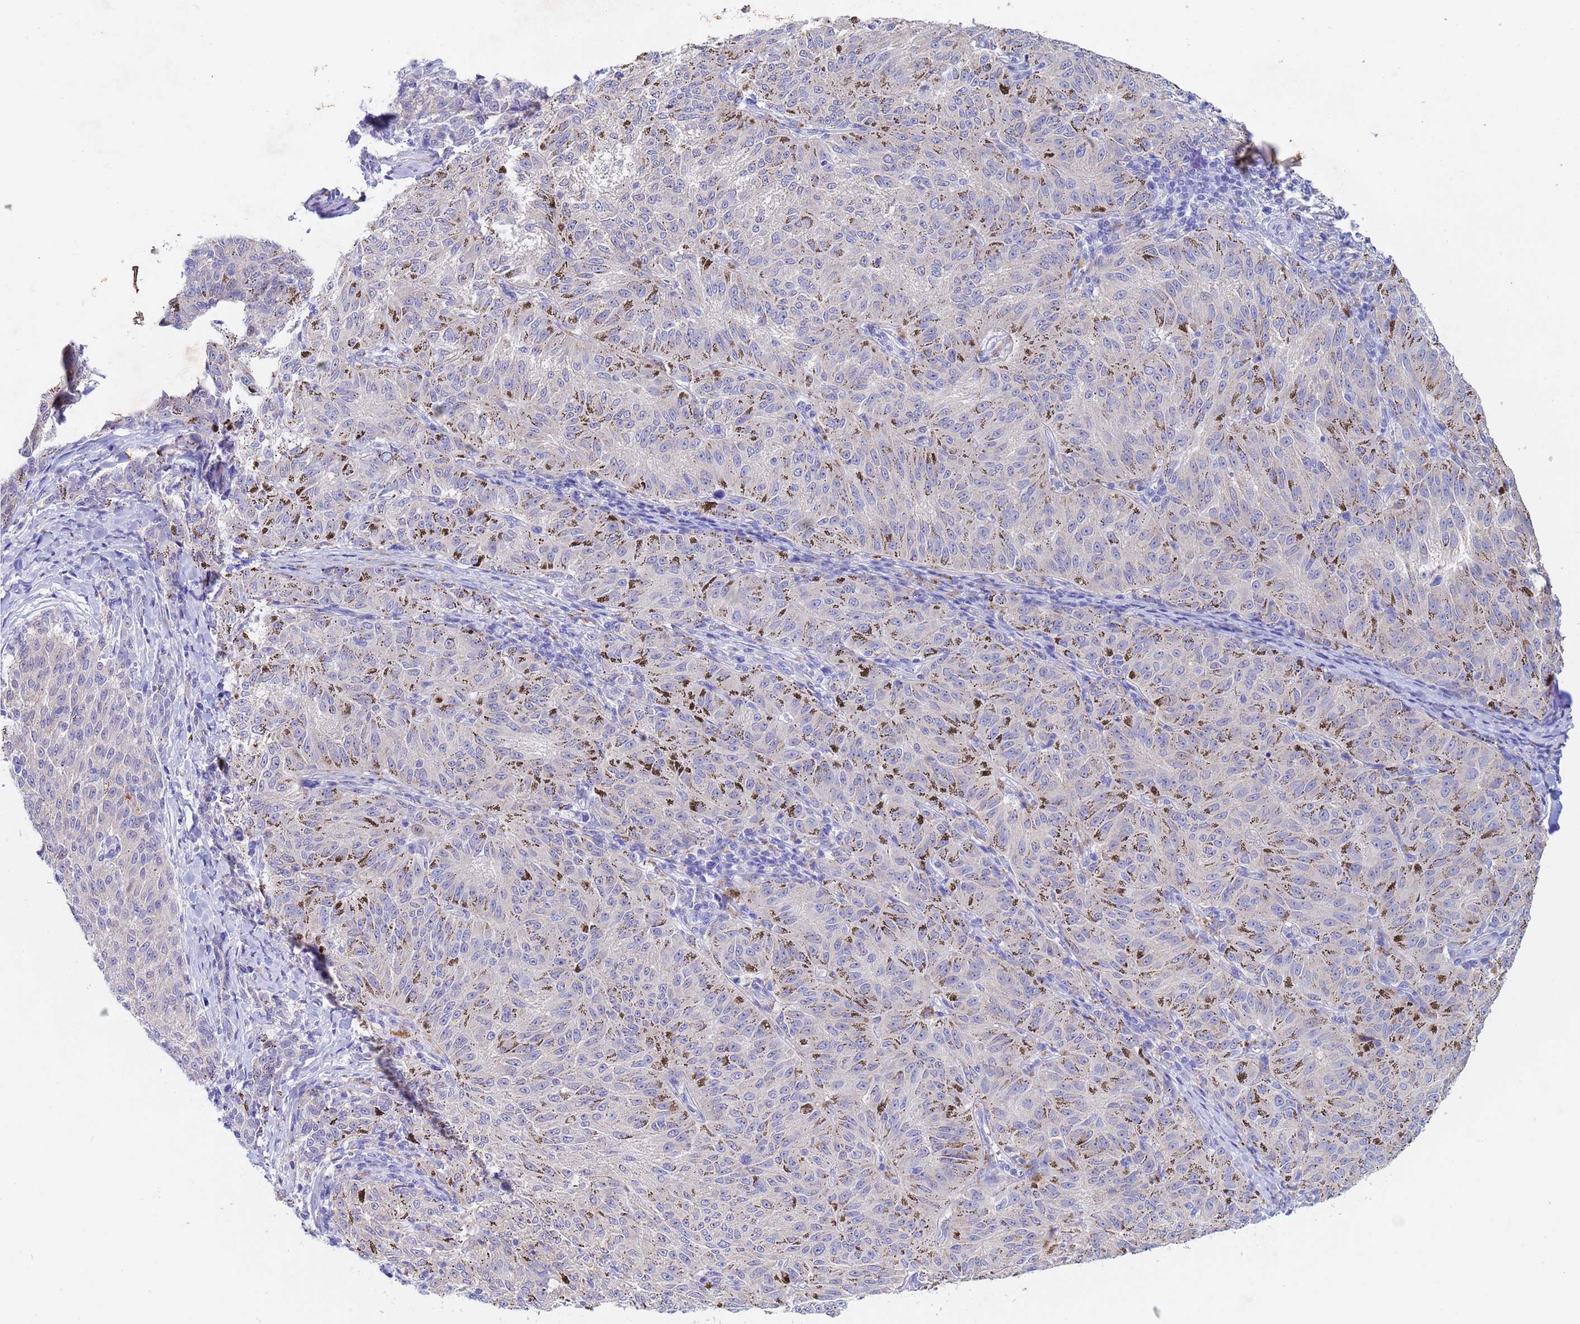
{"staining": {"intensity": "negative", "quantity": "none", "location": "none"}, "tissue": "melanoma", "cell_type": "Tumor cells", "image_type": "cancer", "snomed": [{"axis": "morphology", "description": "Malignant melanoma, NOS"}, {"axis": "topography", "description": "Skin"}], "caption": "The photomicrograph displays no significant staining in tumor cells of melanoma.", "gene": "CSTB", "patient": {"sex": "female", "age": 72}}